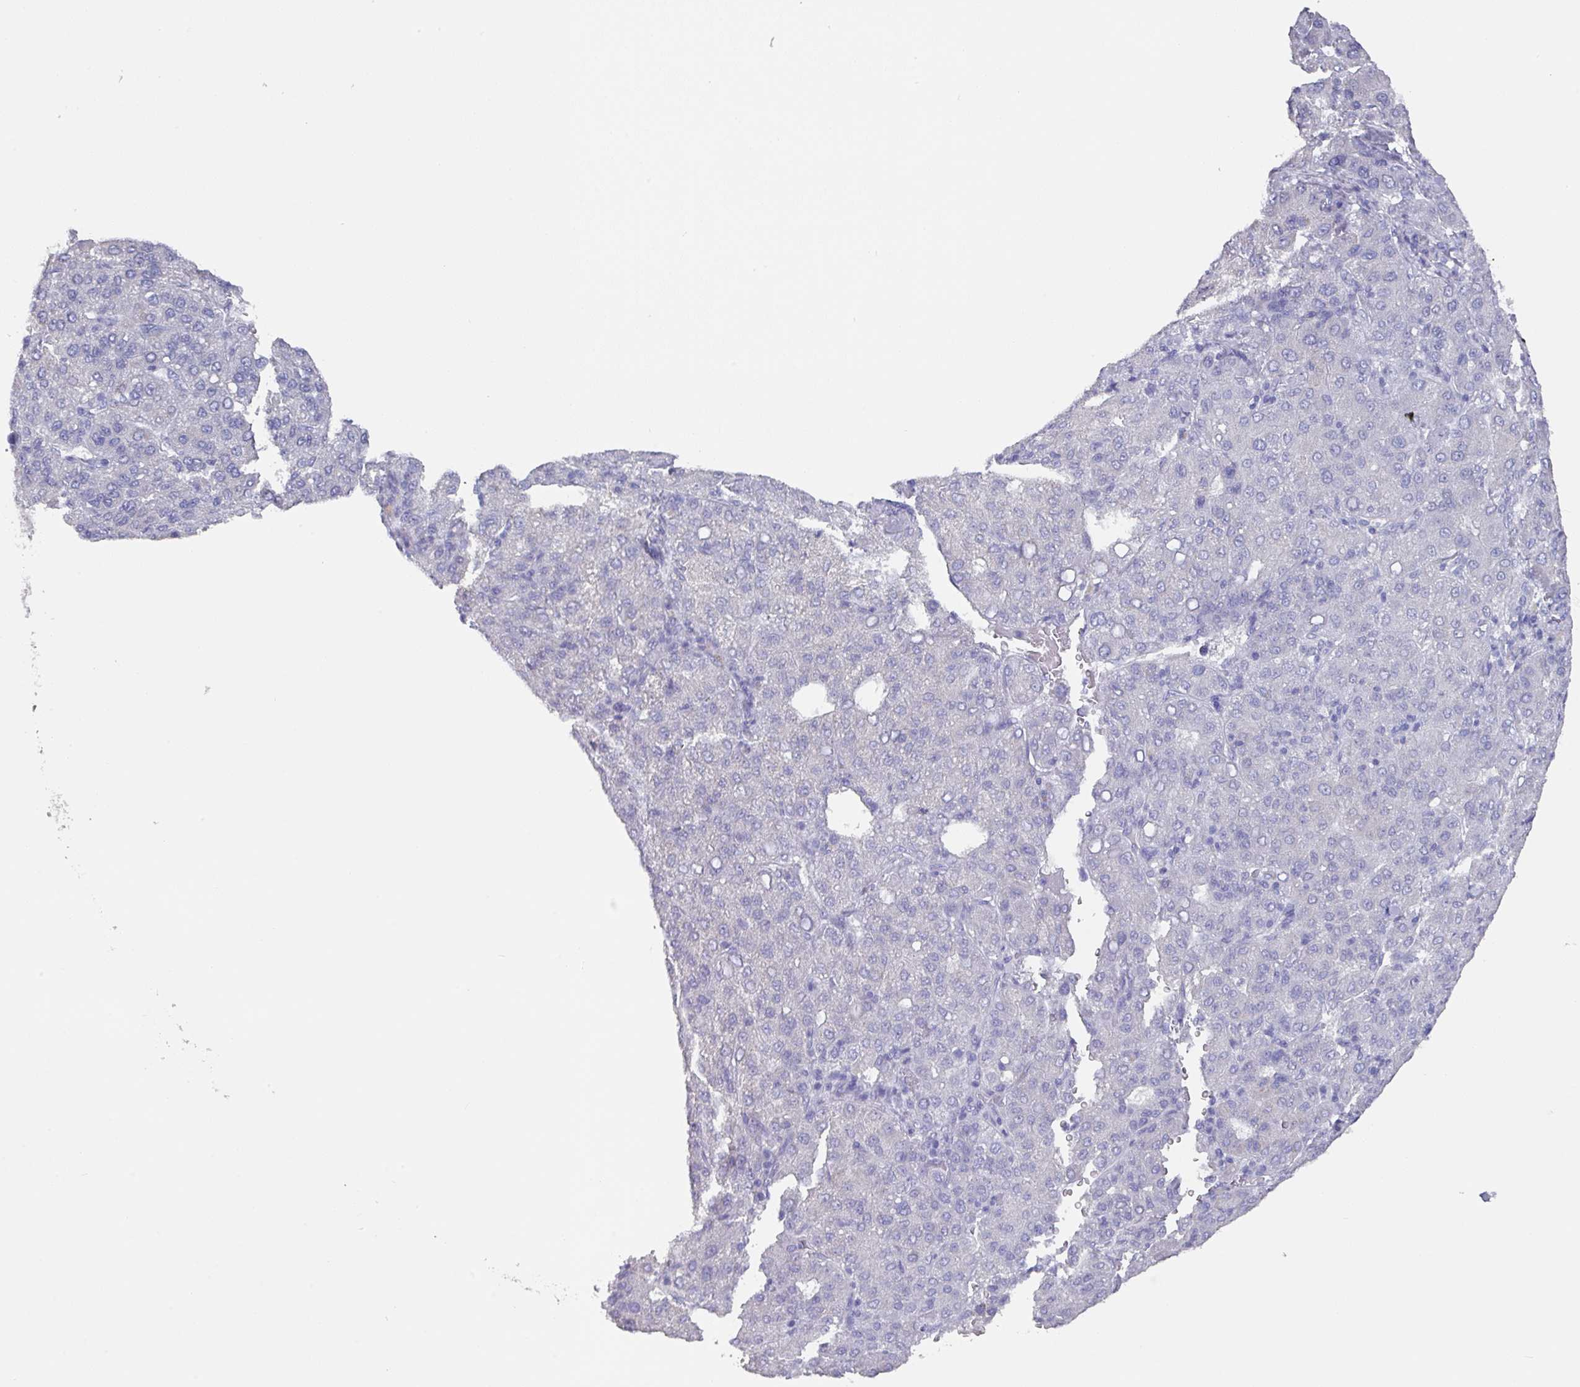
{"staining": {"intensity": "negative", "quantity": "none", "location": "none"}, "tissue": "liver cancer", "cell_type": "Tumor cells", "image_type": "cancer", "snomed": [{"axis": "morphology", "description": "Carcinoma, Hepatocellular, NOS"}, {"axis": "topography", "description": "Liver"}], "caption": "DAB immunohistochemical staining of liver cancer (hepatocellular carcinoma) demonstrates no significant staining in tumor cells. (Brightfield microscopy of DAB (3,3'-diaminobenzidine) IHC at high magnification).", "gene": "DAZL", "patient": {"sex": "male", "age": 65}}